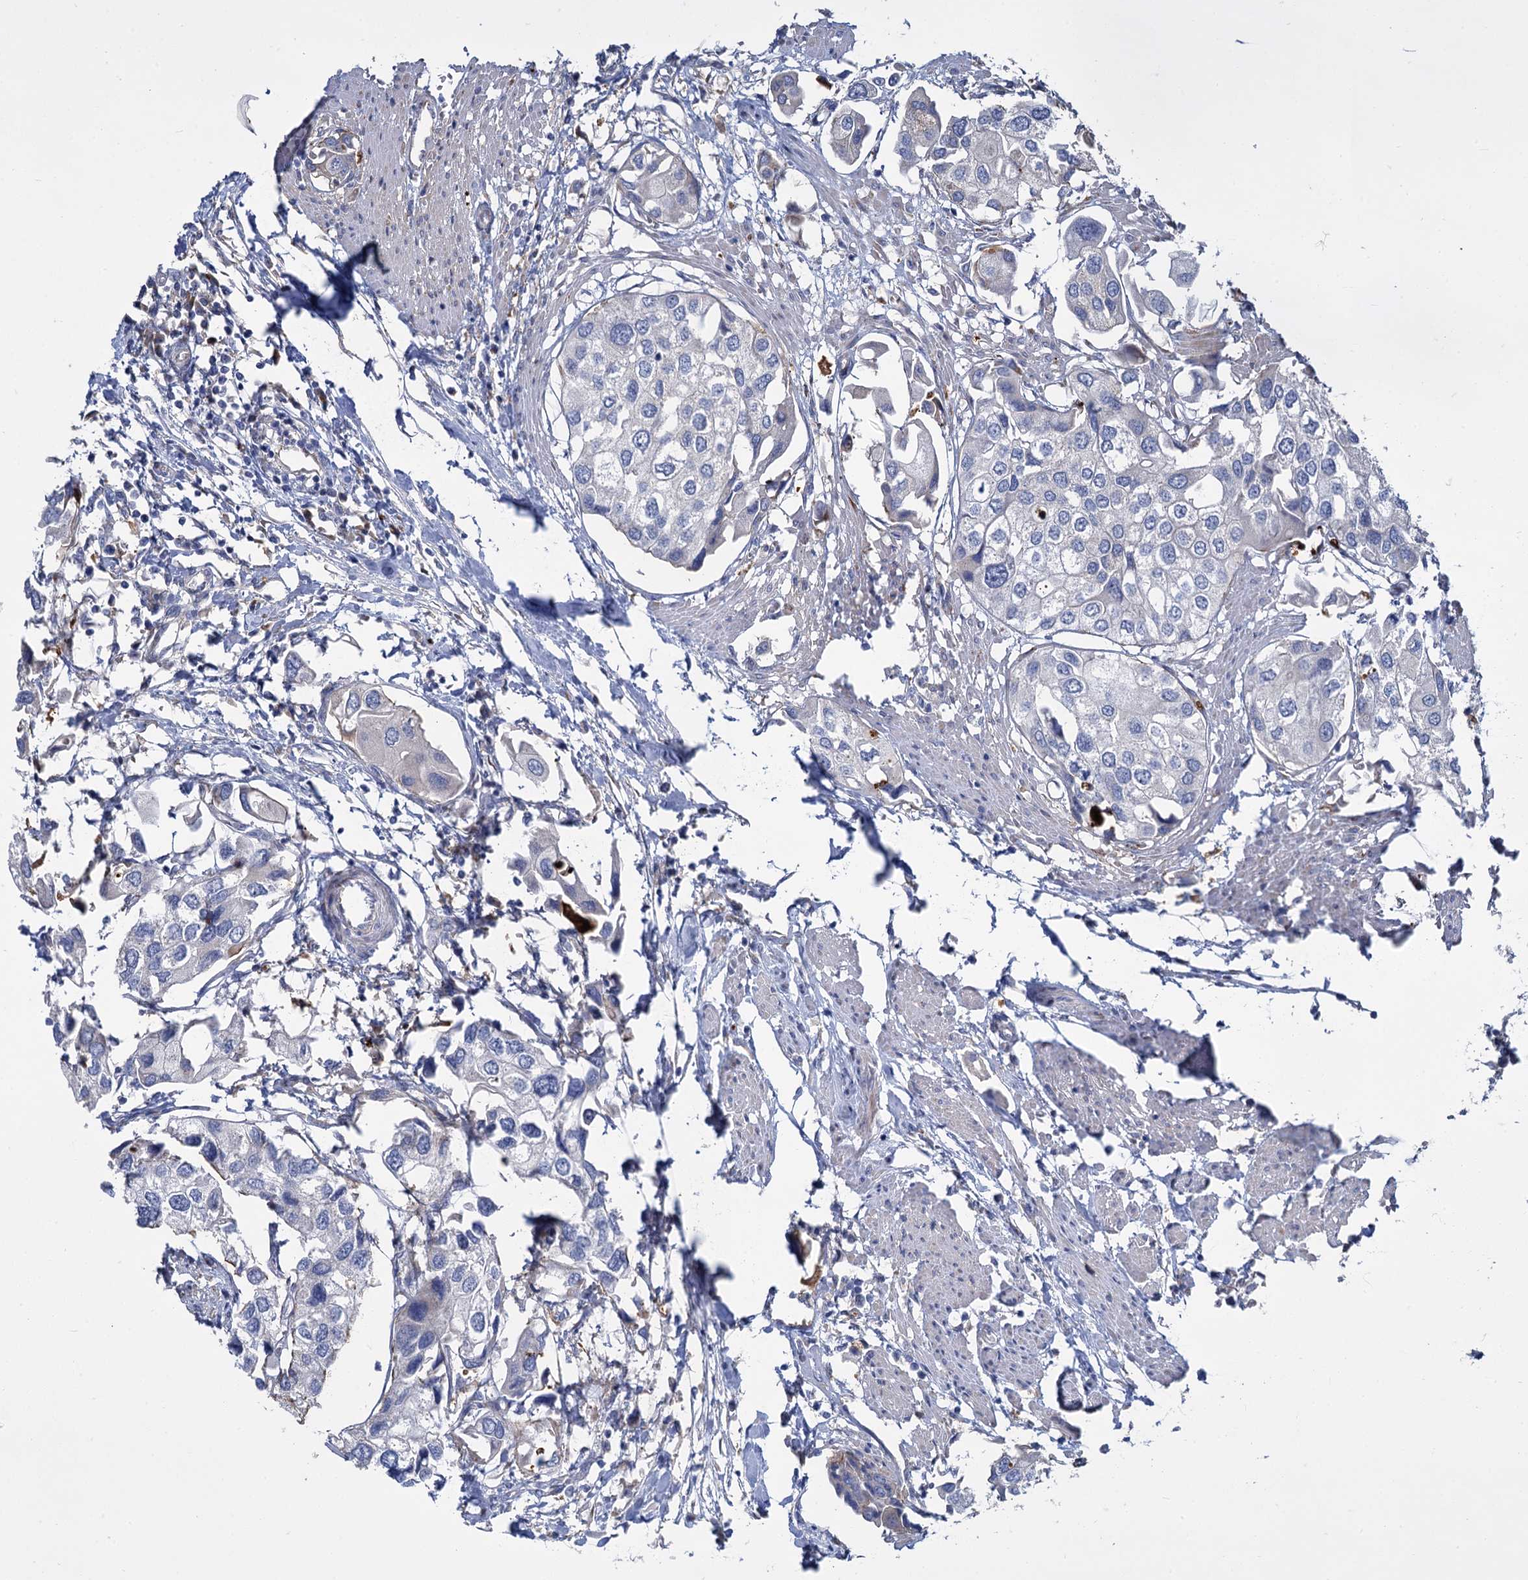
{"staining": {"intensity": "negative", "quantity": "none", "location": "none"}, "tissue": "urothelial cancer", "cell_type": "Tumor cells", "image_type": "cancer", "snomed": [{"axis": "morphology", "description": "Urothelial carcinoma, High grade"}, {"axis": "topography", "description": "Urinary bladder"}], "caption": "An image of urothelial cancer stained for a protein demonstrates no brown staining in tumor cells.", "gene": "TRIM77", "patient": {"sex": "male", "age": 64}}